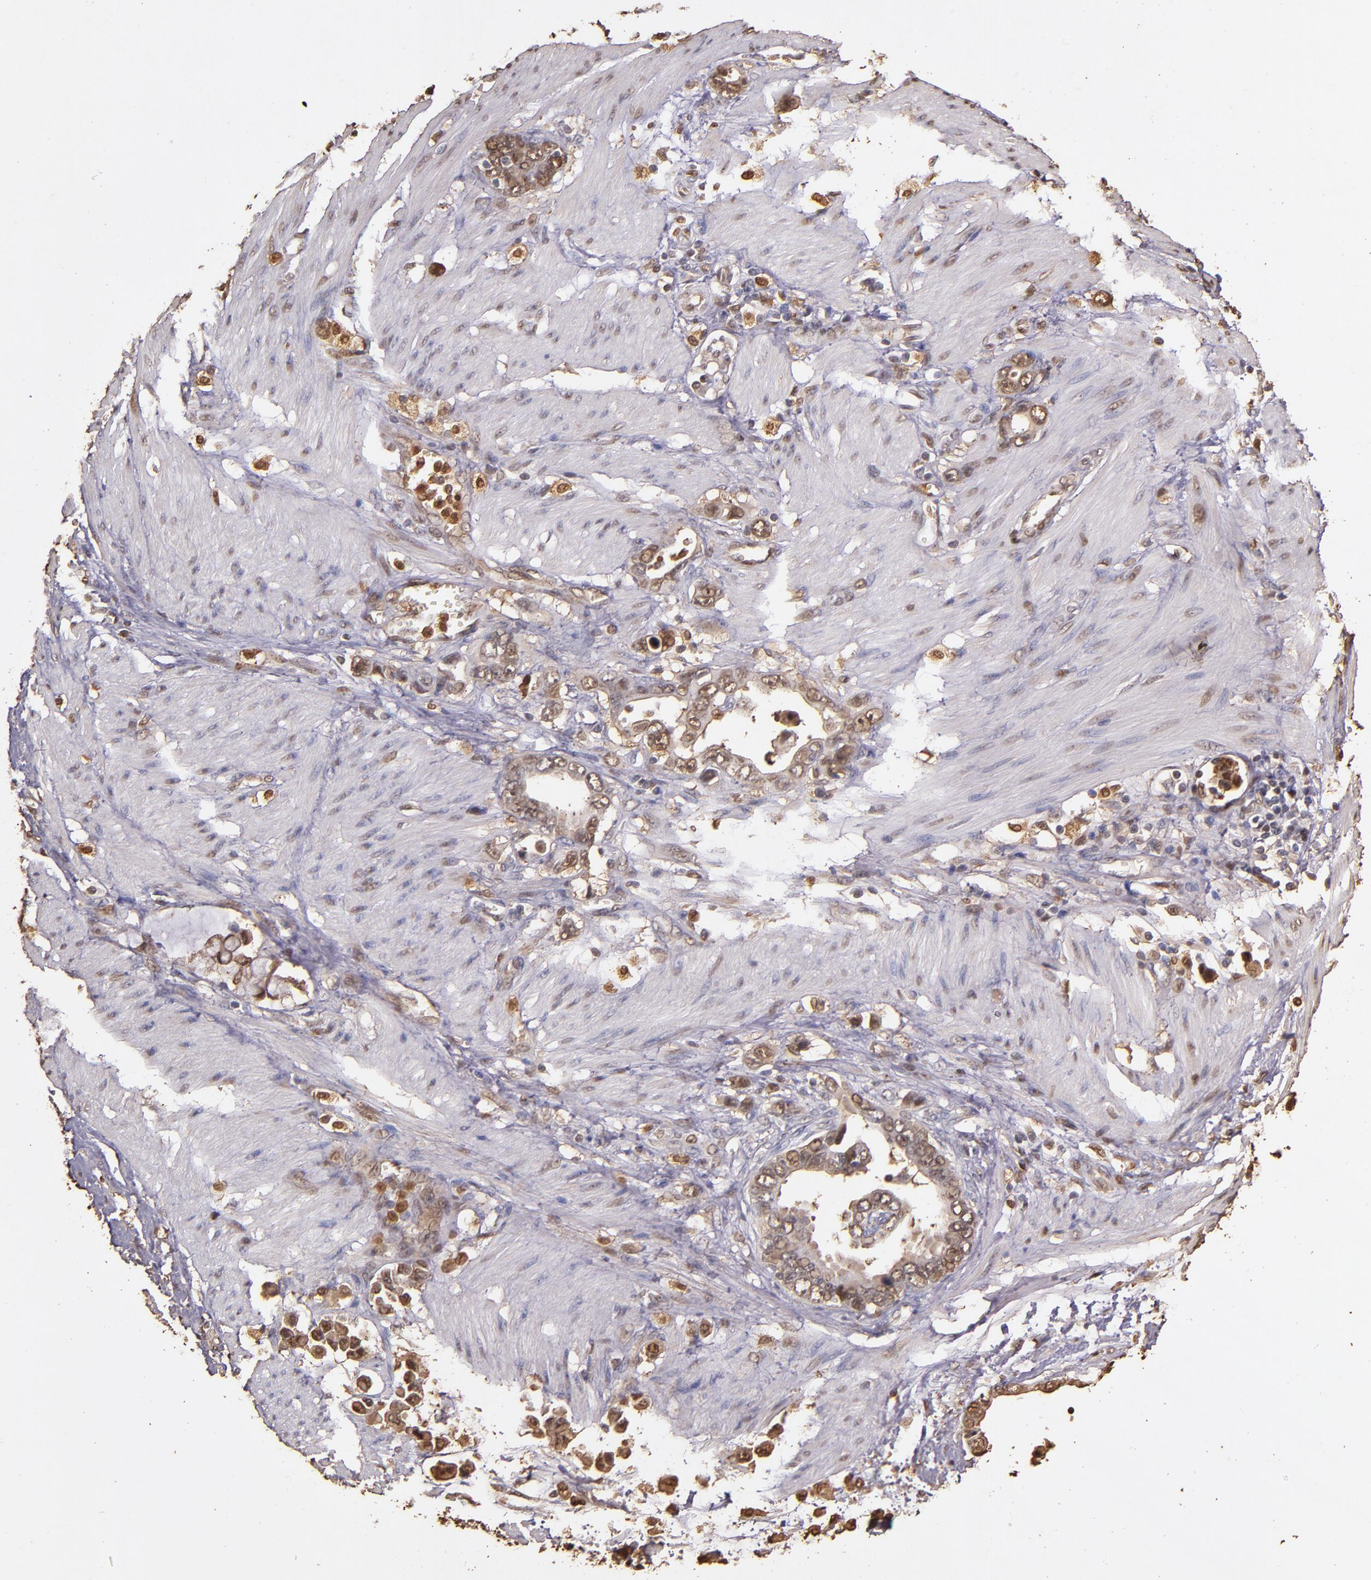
{"staining": {"intensity": "moderate", "quantity": ">75%", "location": "cytoplasmic/membranous,nuclear"}, "tissue": "stomach cancer", "cell_type": "Tumor cells", "image_type": "cancer", "snomed": [{"axis": "morphology", "description": "Adenocarcinoma, NOS"}, {"axis": "topography", "description": "Stomach"}], "caption": "Tumor cells display medium levels of moderate cytoplasmic/membranous and nuclear expression in approximately >75% of cells in human stomach cancer.", "gene": "S100A6", "patient": {"sex": "male", "age": 78}}